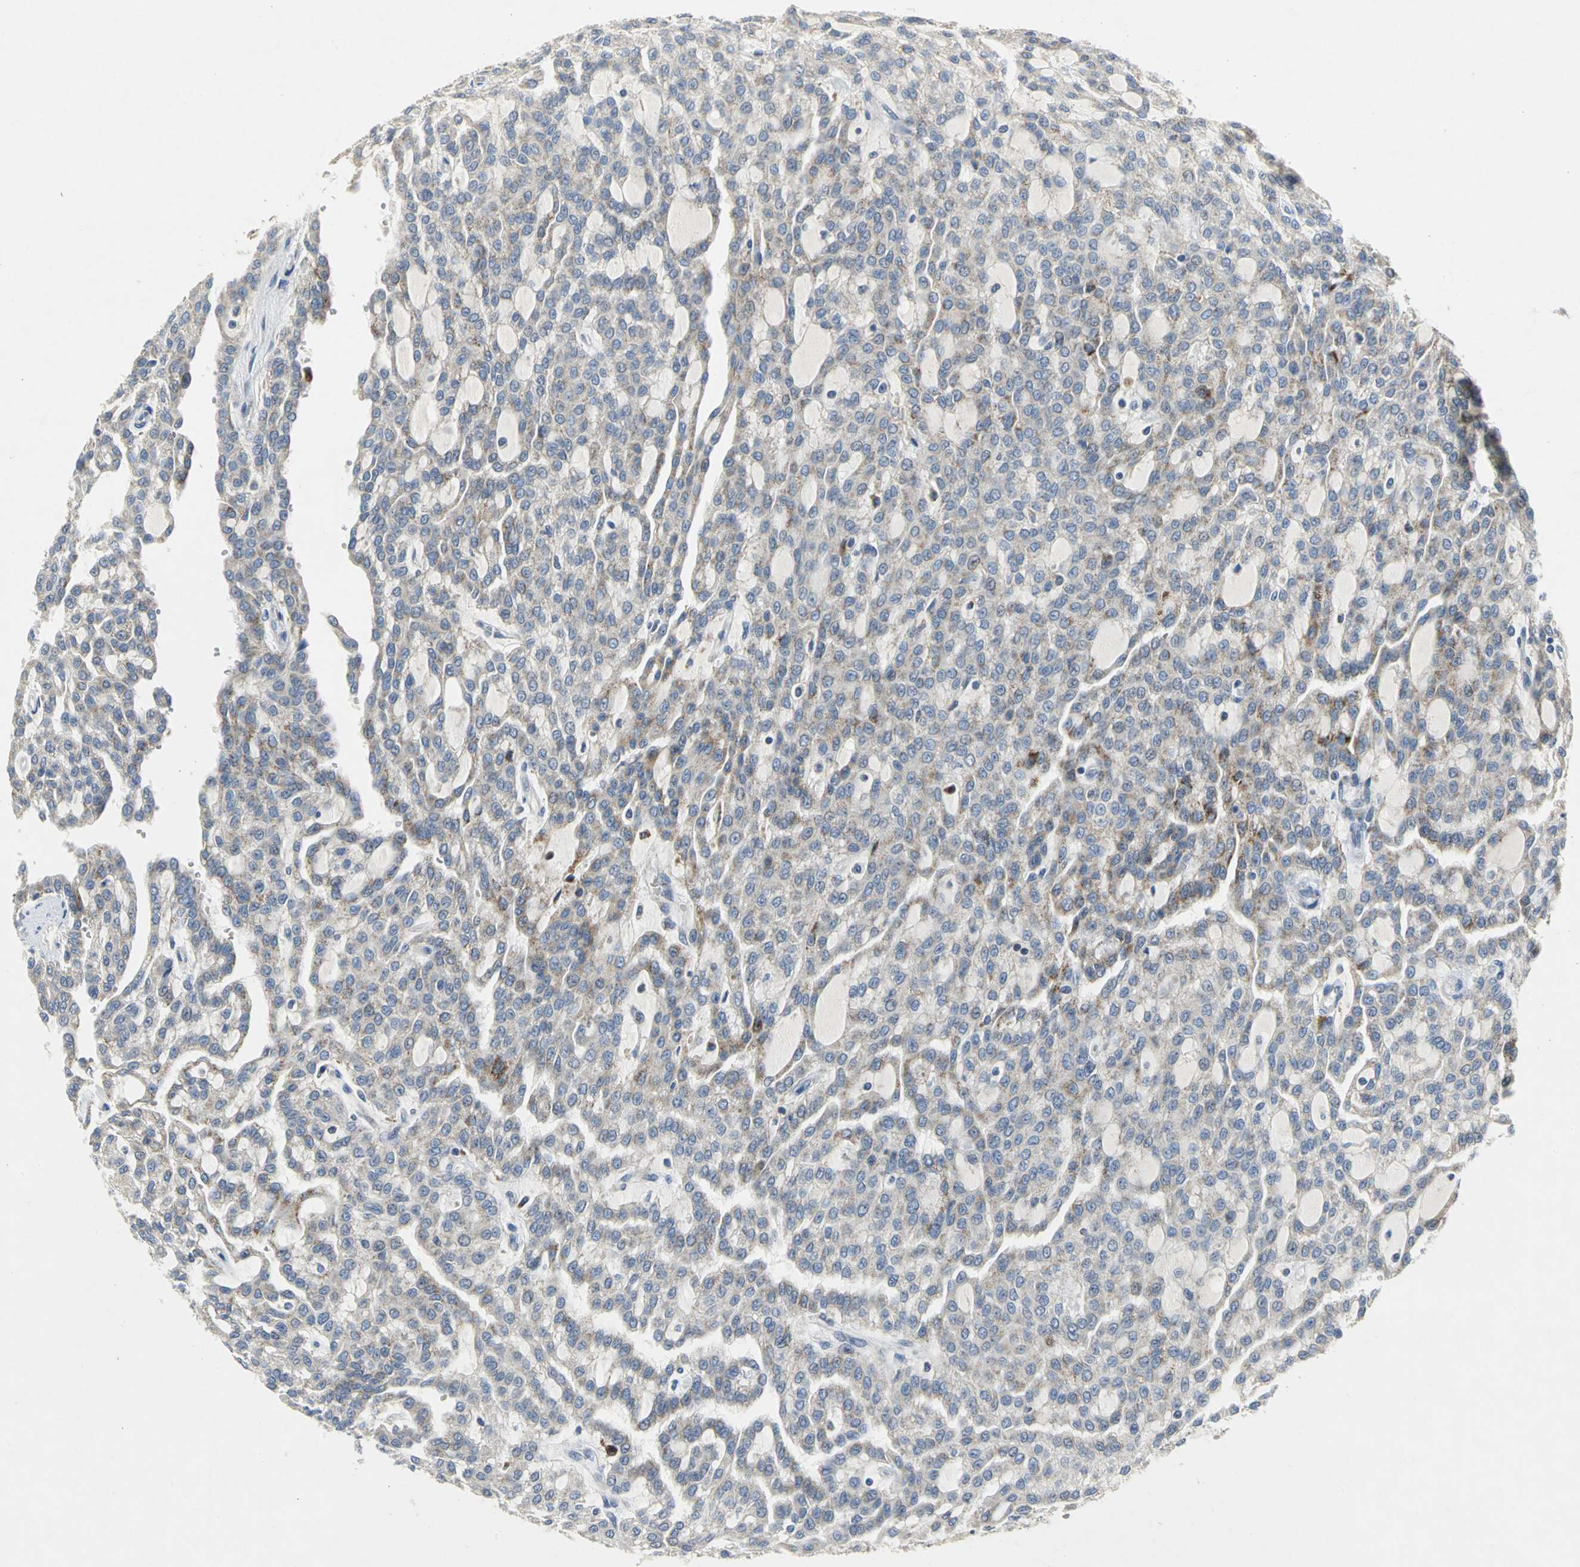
{"staining": {"intensity": "weak", "quantity": "25%-75%", "location": "cytoplasmic/membranous"}, "tissue": "renal cancer", "cell_type": "Tumor cells", "image_type": "cancer", "snomed": [{"axis": "morphology", "description": "Adenocarcinoma, NOS"}, {"axis": "topography", "description": "Kidney"}], "caption": "Immunohistochemistry (IHC) image of neoplastic tissue: adenocarcinoma (renal) stained using immunohistochemistry shows low levels of weak protein expression localized specifically in the cytoplasmic/membranous of tumor cells, appearing as a cytoplasmic/membranous brown color.", "gene": "SPPL2B", "patient": {"sex": "male", "age": 63}}